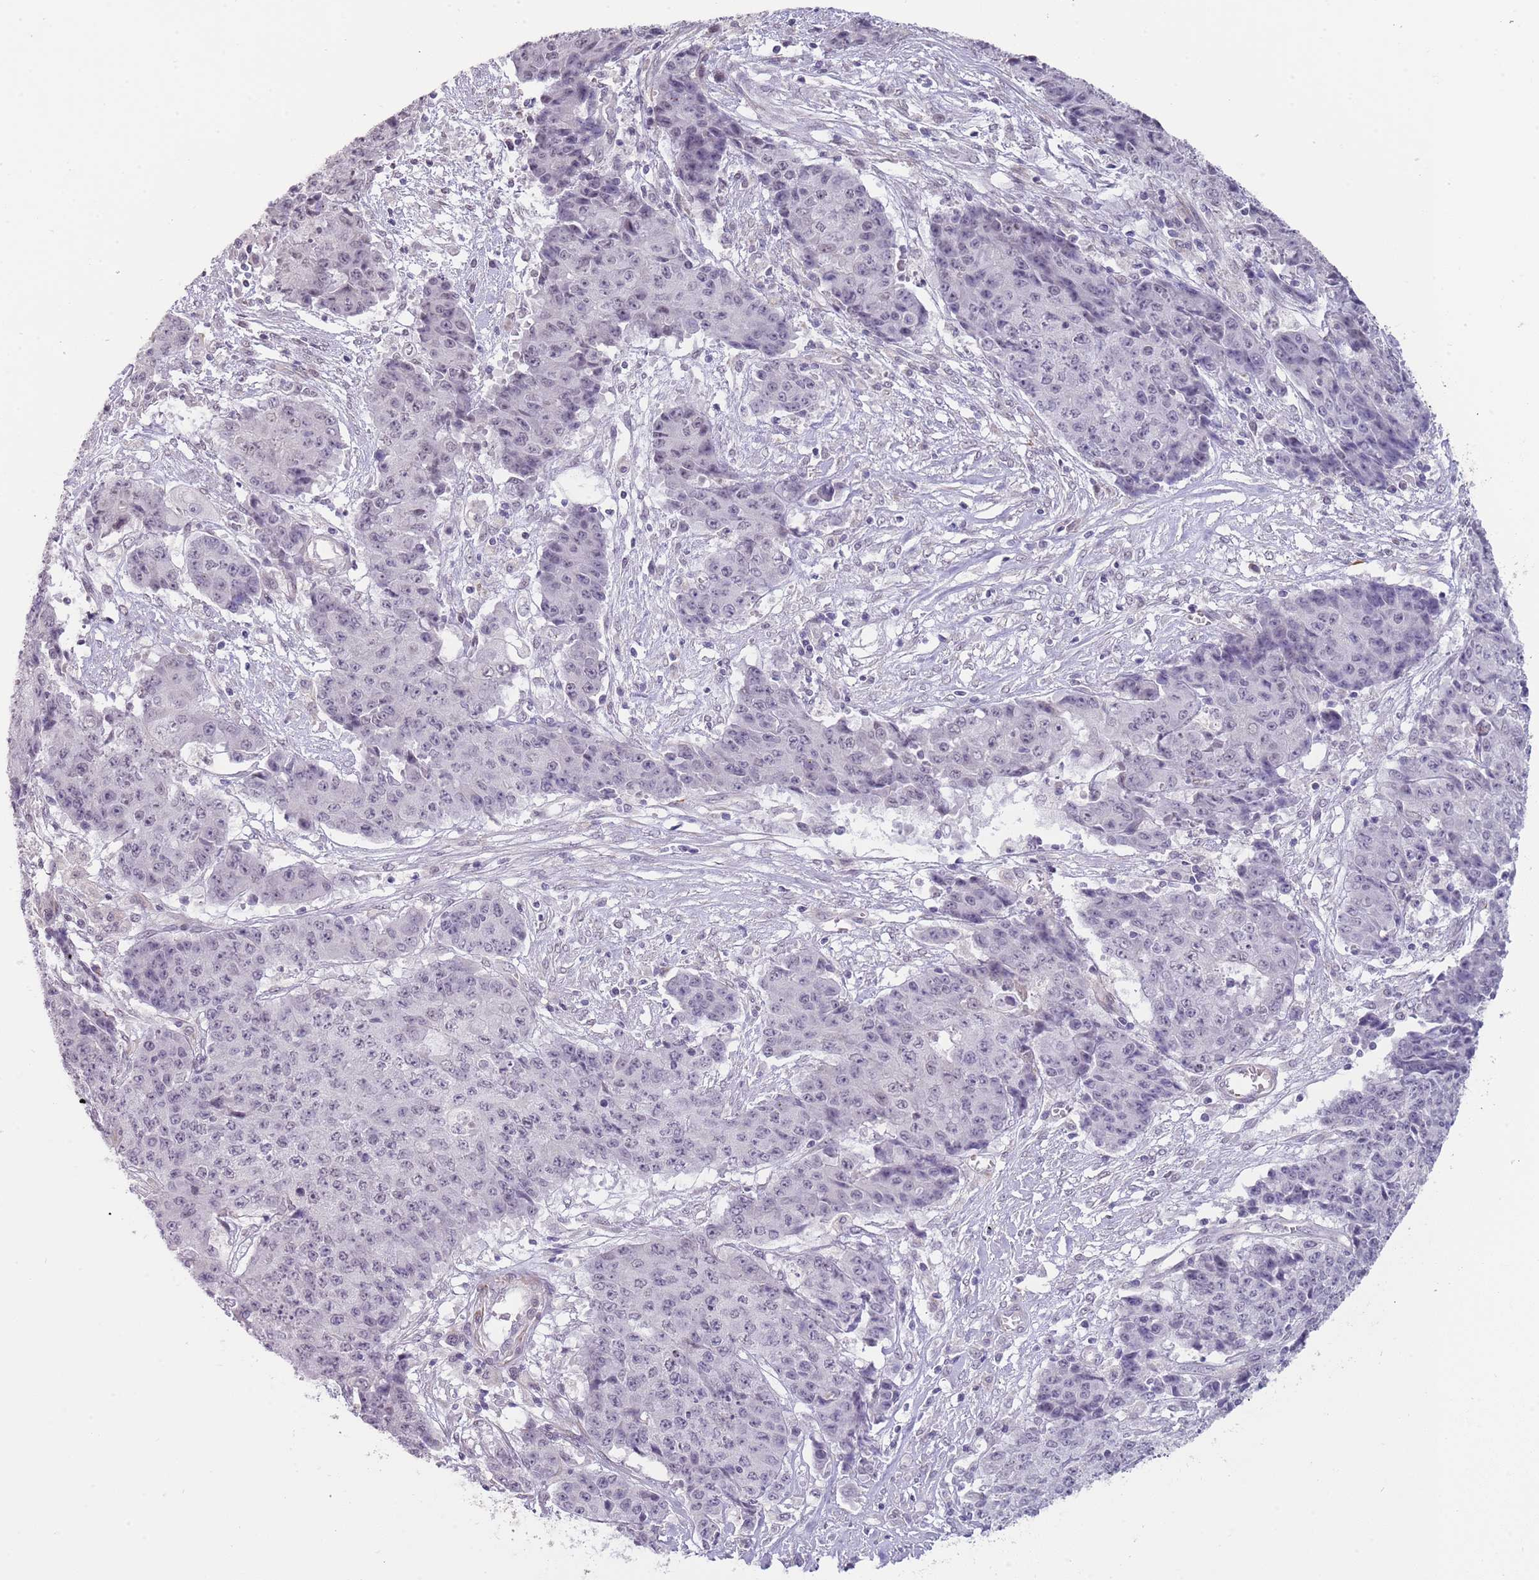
{"staining": {"intensity": "negative", "quantity": "none", "location": "none"}, "tissue": "ovarian cancer", "cell_type": "Tumor cells", "image_type": "cancer", "snomed": [{"axis": "morphology", "description": "Carcinoma, endometroid"}, {"axis": "topography", "description": "Ovary"}], "caption": "This image is of ovarian cancer (endometroid carcinoma) stained with immunohistochemistry to label a protein in brown with the nuclei are counter-stained blue. There is no positivity in tumor cells. Brightfield microscopy of immunohistochemistry stained with DAB (3,3'-diaminobenzidine) (brown) and hematoxylin (blue), captured at high magnification.", "gene": "NBPF3", "patient": {"sex": "female", "age": 42}}